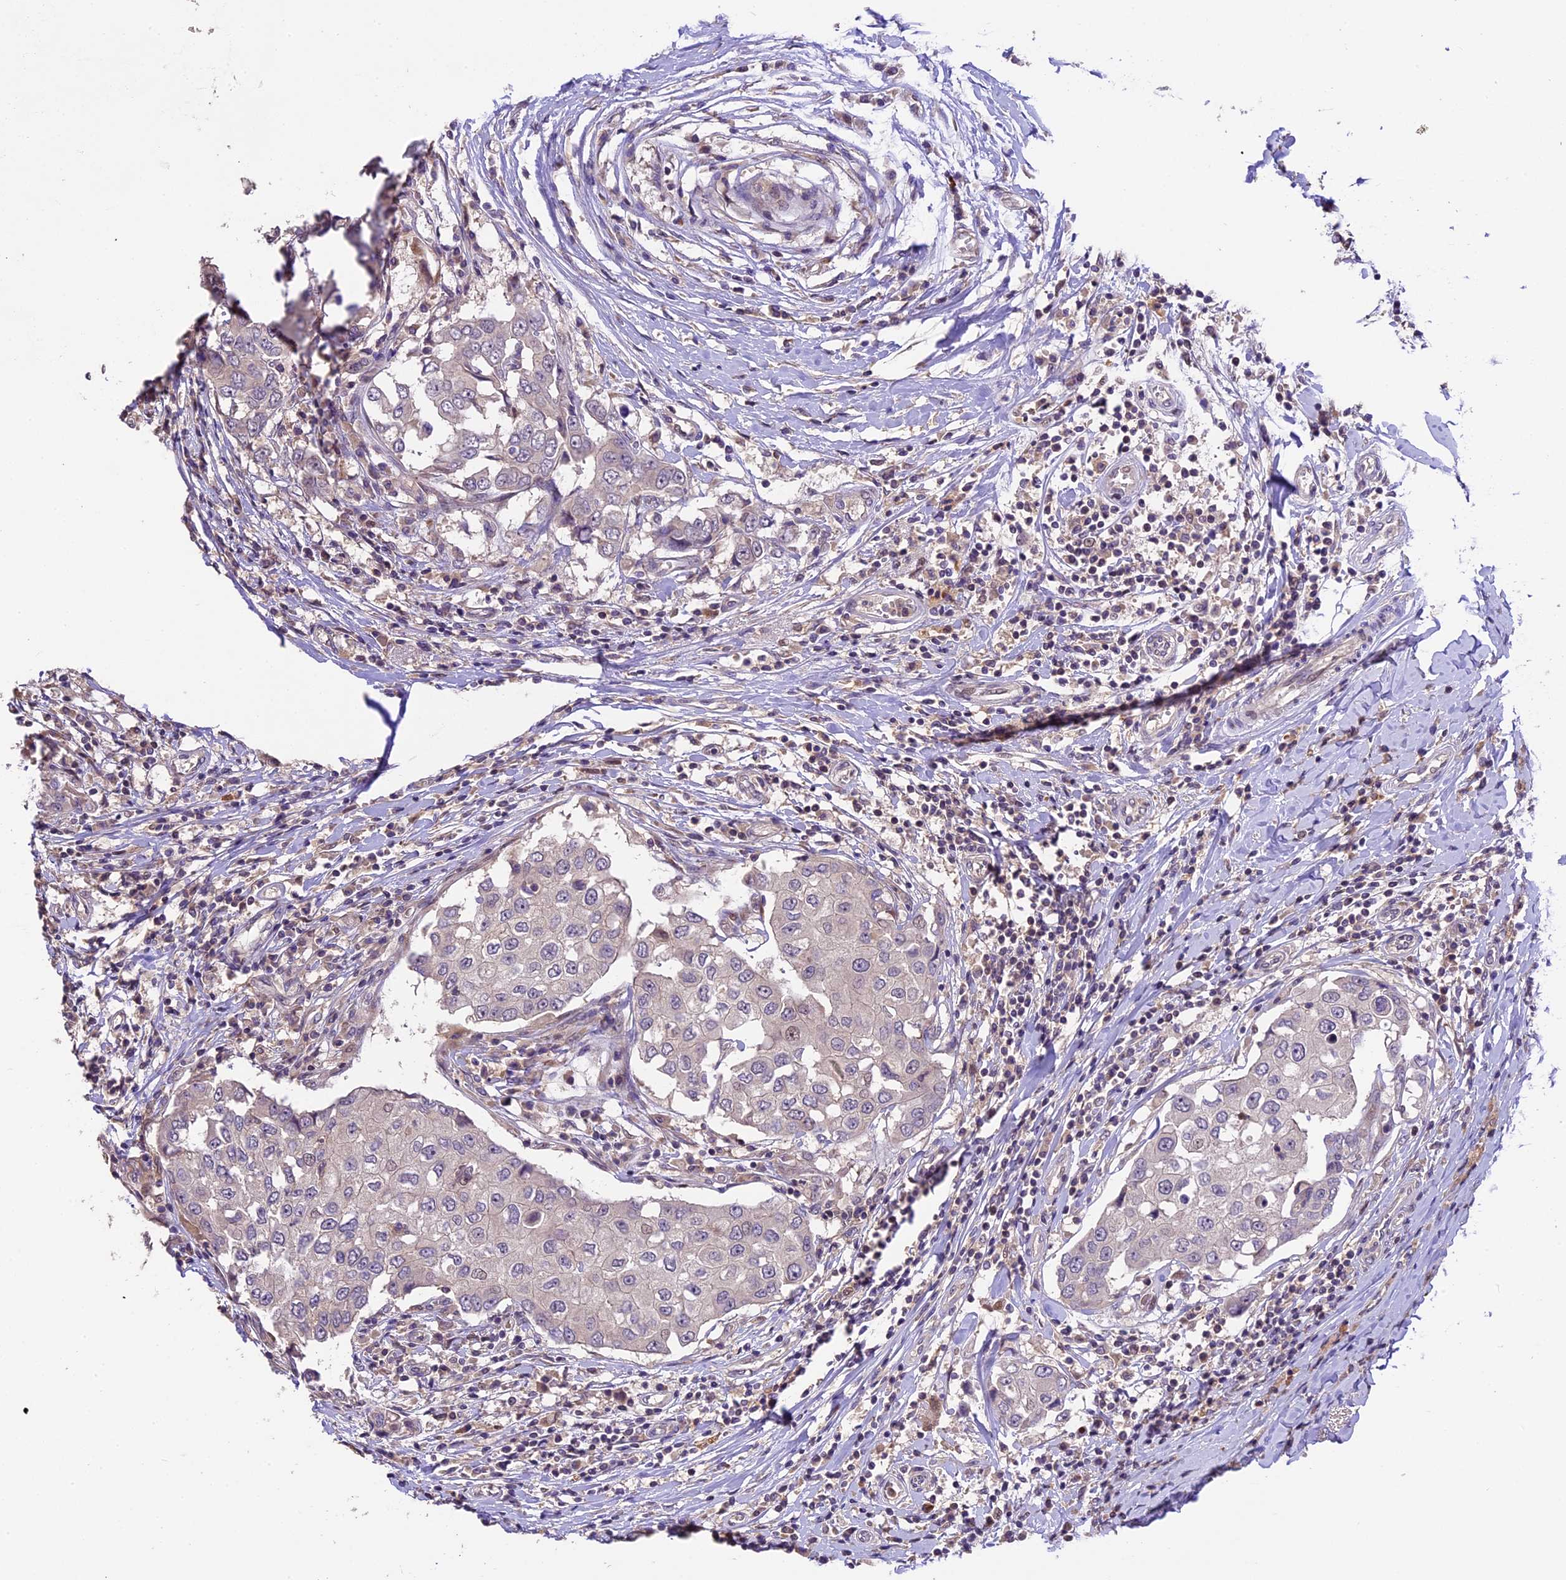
{"staining": {"intensity": "weak", "quantity": "<25%", "location": "cytoplasmic/membranous"}, "tissue": "breast cancer", "cell_type": "Tumor cells", "image_type": "cancer", "snomed": [{"axis": "morphology", "description": "Duct carcinoma"}, {"axis": "topography", "description": "Breast"}], "caption": "High power microscopy photomicrograph of an IHC photomicrograph of breast invasive ductal carcinoma, revealing no significant positivity in tumor cells.", "gene": "DGKH", "patient": {"sex": "female", "age": 27}}